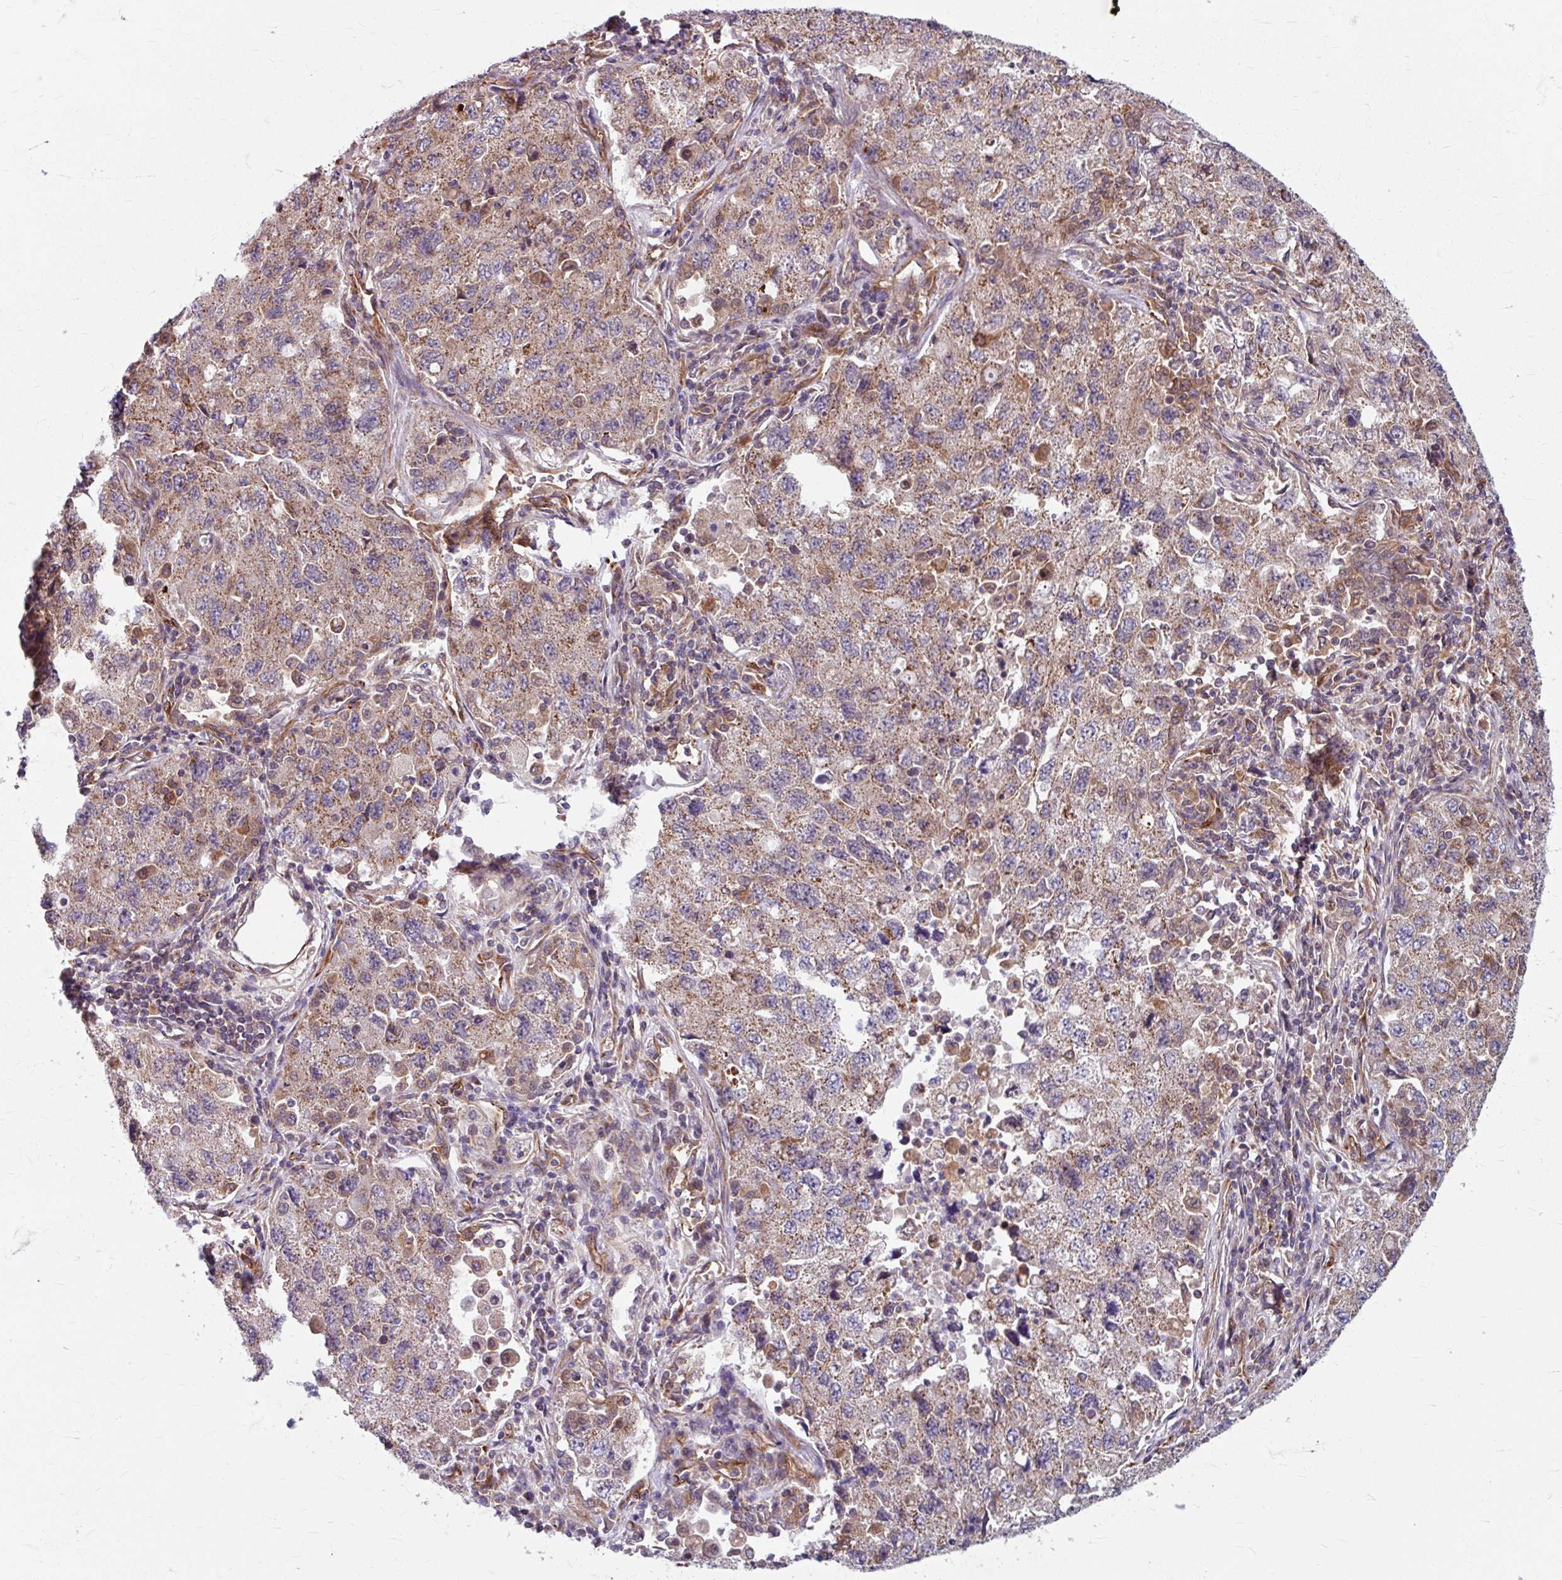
{"staining": {"intensity": "moderate", "quantity": "25%-75%", "location": "cytoplasmic/membranous"}, "tissue": "lung cancer", "cell_type": "Tumor cells", "image_type": "cancer", "snomed": [{"axis": "morphology", "description": "Adenocarcinoma, NOS"}, {"axis": "topography", "description": "Lung"}], "caption": "A medium amount of moderate cytoplasmic/membranous positivity is identified in about 25%-75% of tumor cells in lung adenocarcinoma tissue. The staining was performed using DAB to visualize the protein expression in brown, while the nuclei were stained in blue with hematoxylin (Magnification: 20x).", "gene": "DAAM2", "patient": {"sex": "female", "age": 57}}